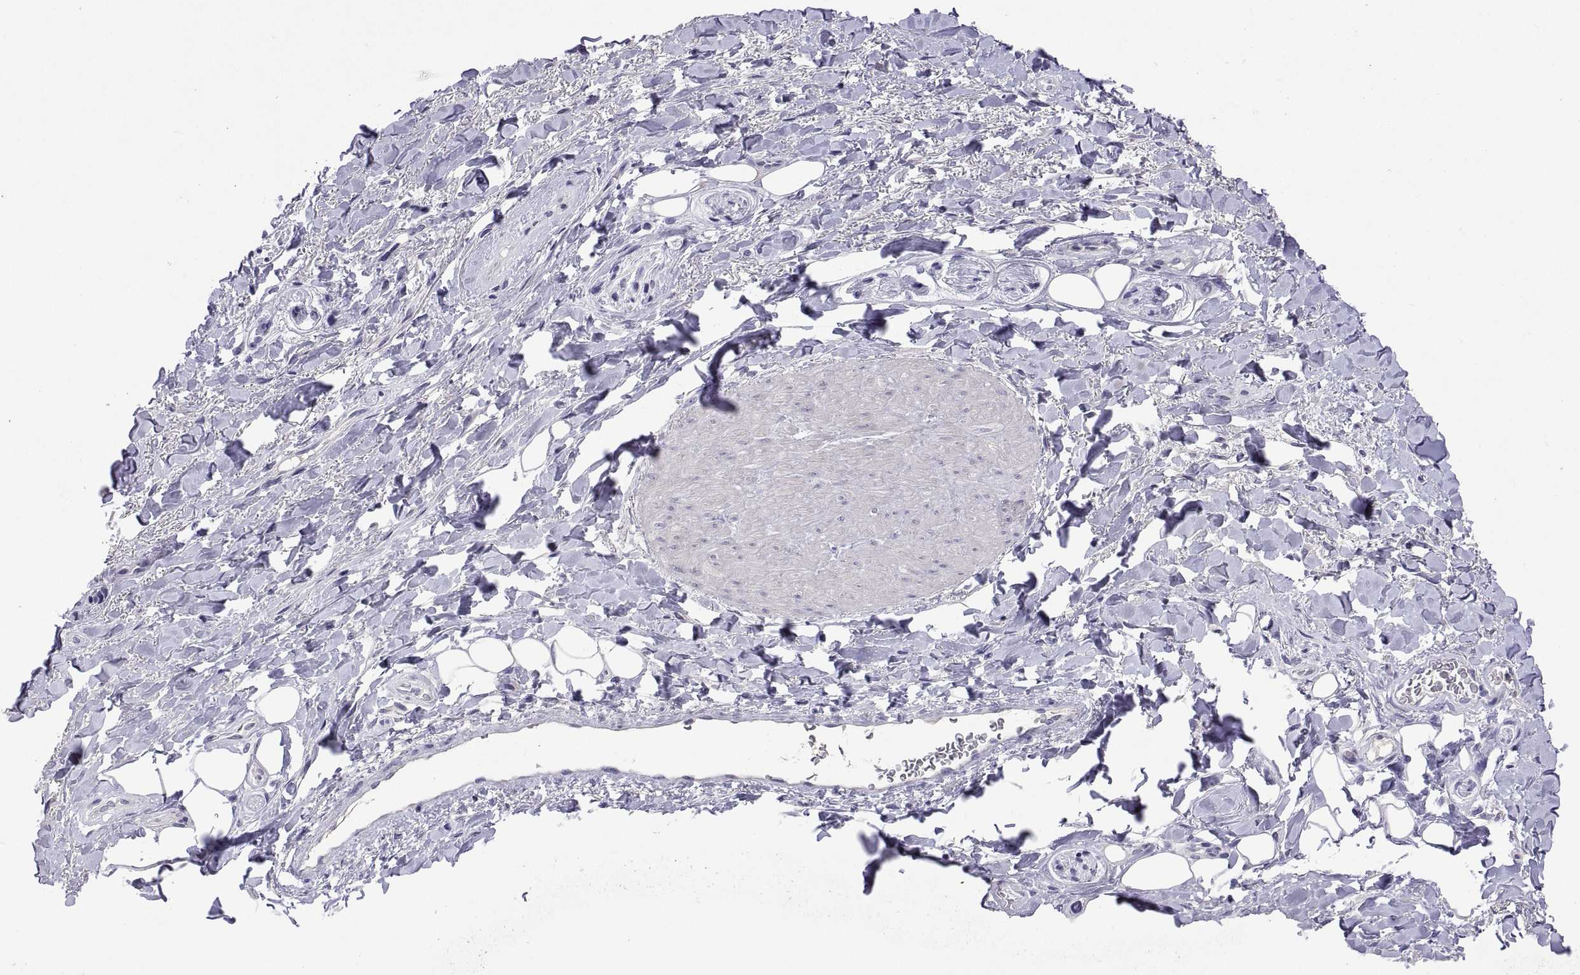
{"staining": {"intensity": "negative", "quantity": "none", "location": "none"}, "tissue": "adipose tissue", "cell_type": "Adipocytes", "image_type": "normal", "snomed": [{"axis": "morphology", "description": "Normal tissue, NOS"}, {"axis": "topography", "description": "Anal"}, {"axis": "topography", "description": "Peripheral nerve tissue"}], "caption": "Immunohistochemistry (IHC) micrograph of benign human adipose tissue stained for a protein (brown), which shows no expression in adipocytes. (DAB IHC with hematoxylin counter stain).", "gene": "MS4A1", "patient": {"sex": "male", "age": 53}}